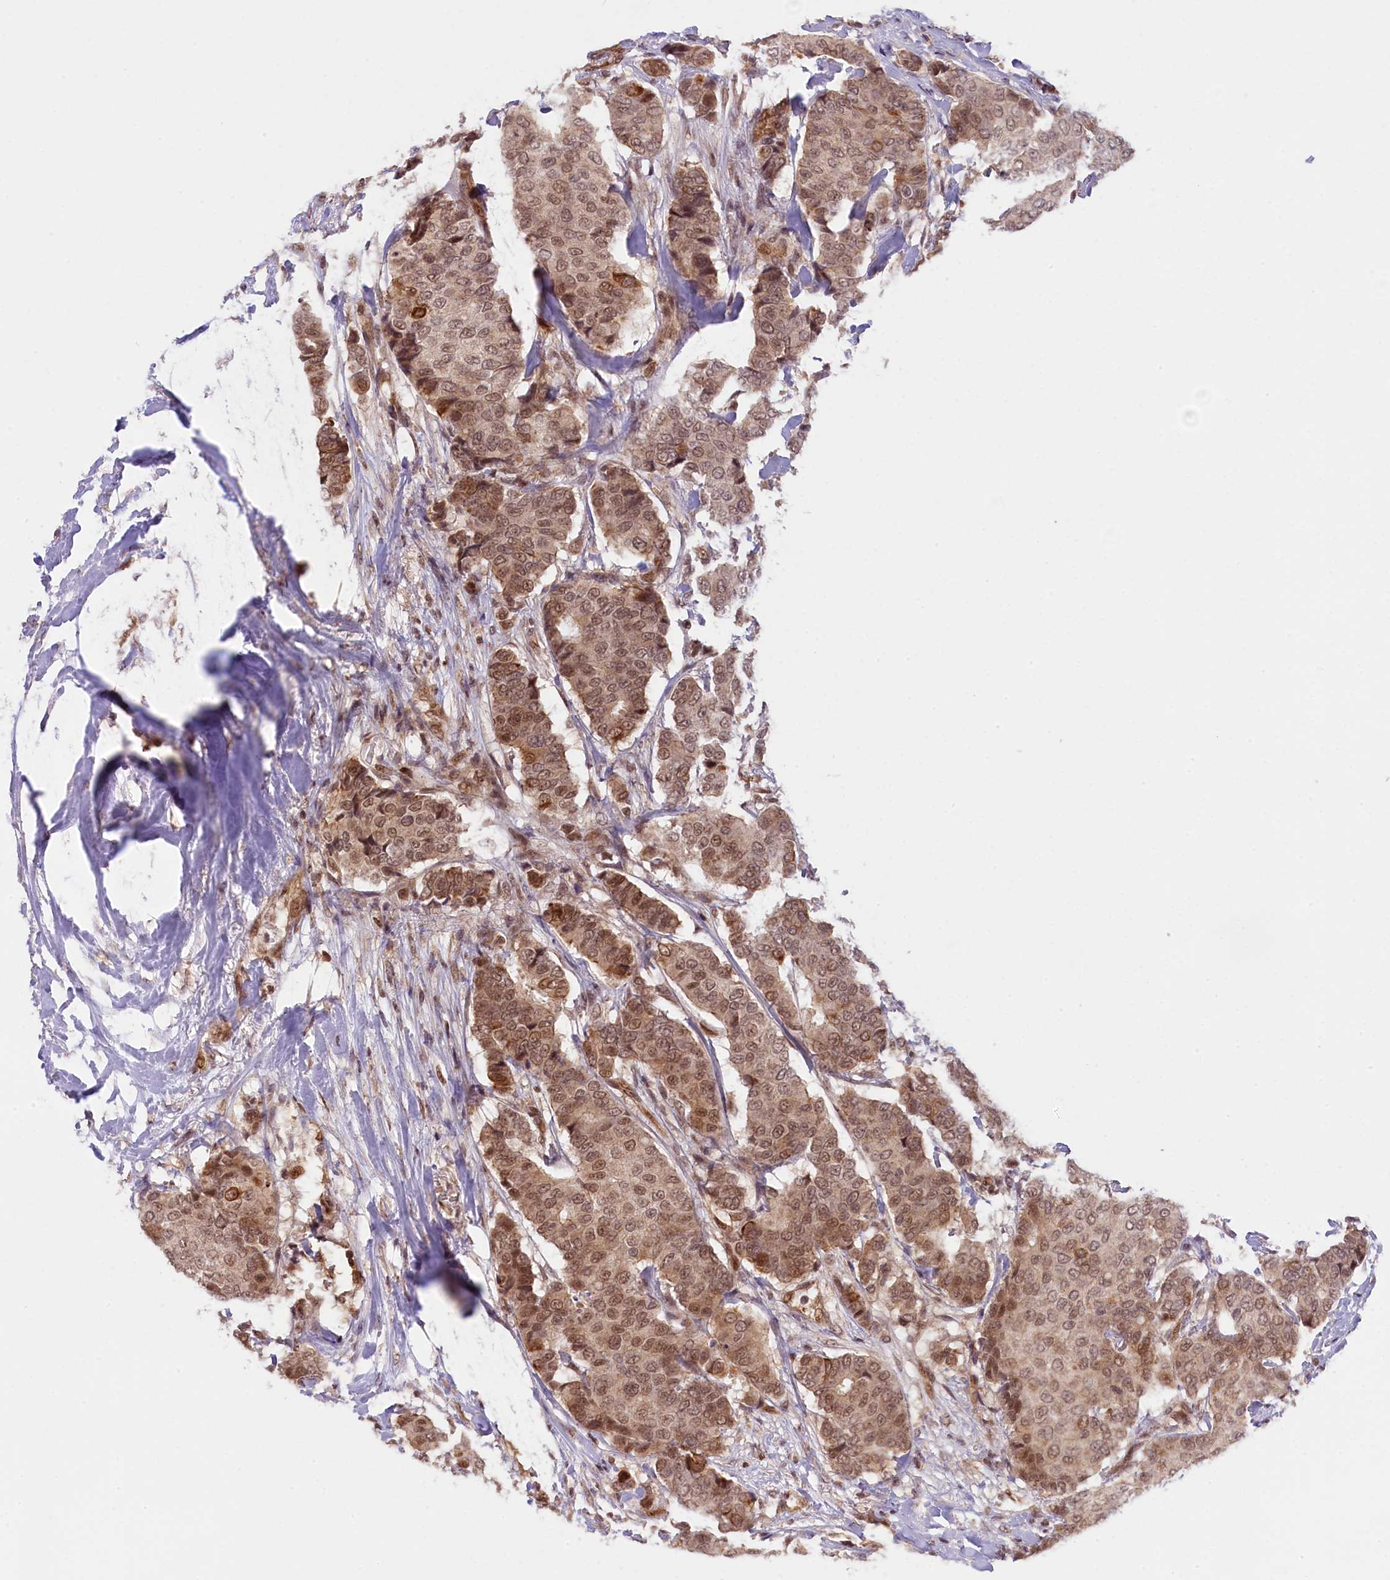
{"staining": {"intensity": "moderate", "quantity": ">75%", "location": "cytoplasmic/membranous,nuclear"}, "tissue": "breast cancer", "cell_type": "Tumor cells", "image_type": "cancer", "snomed": [{"axis": "morphology", "description": "Duct carcinoma"}, {"axis": "topography", "description": "Breast"}], "caption": "This photomicrograph reveals IHC staining of breast infiltrating ductal carcinoma, with medium moderate cytoplasmic/membranous and nuclear positivity in approximately >75% of tumor cells.", "gene": "CARD8", "patient": {"sex": "female", "age": 75}}